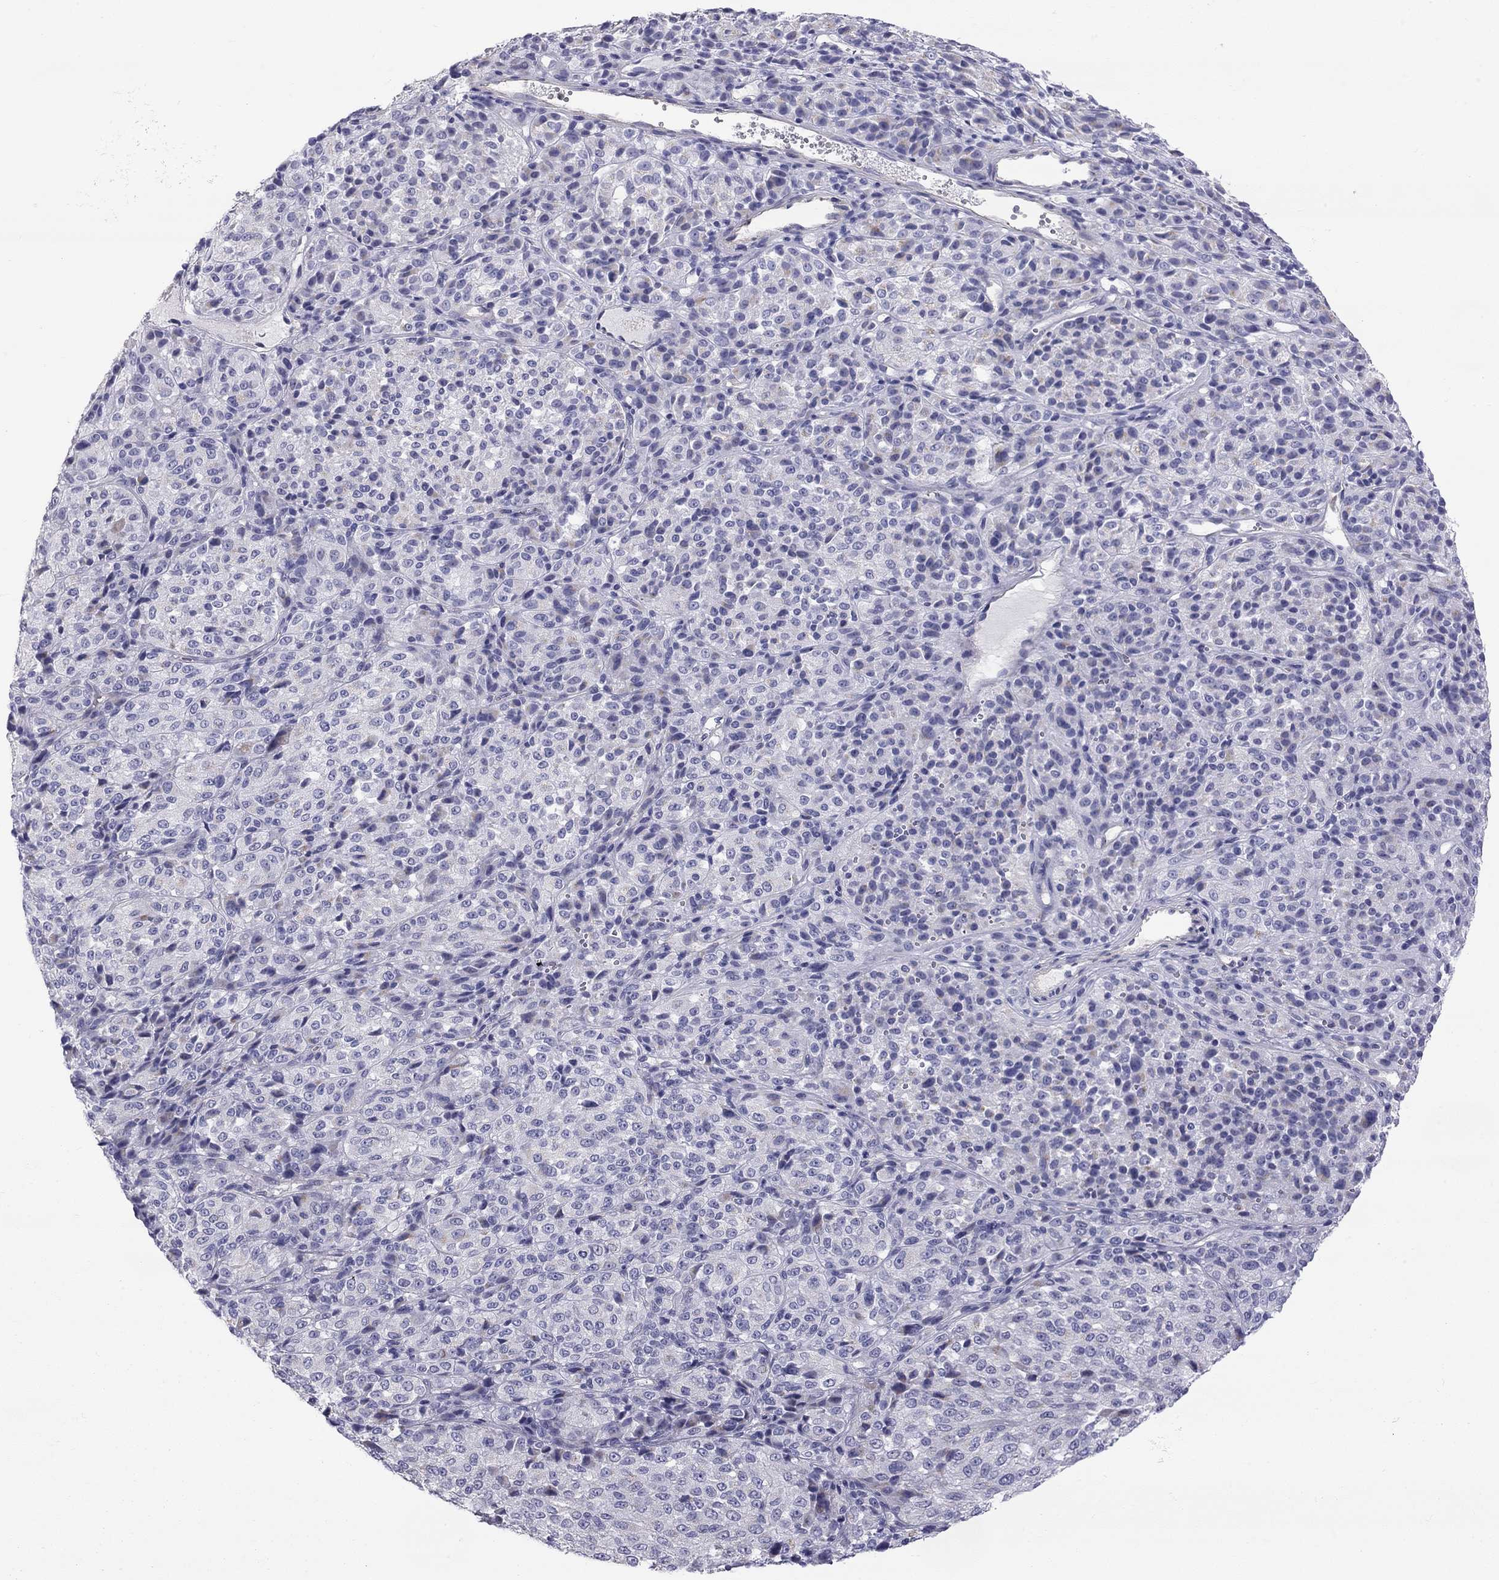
{"staining": {"intensity": "negative", "quantity": "none", "location": "none"}, "tissue": "melanoma", "cell_type": "Tumor cells", "image_type": "cancer", "snomed": [{"axis": "morphology", "description": "Malignant melanoma, Metastatic site"}, {"axis": "topography", "description": "Brain"}], "caption": "Melanoma was stained to show a protein in brown. There is no significant expression in tumor cells. (DAB immunohistochemistry, high magnification).", "gene": "TDRD6", "patient": {"sex": "female", "age": 56}}